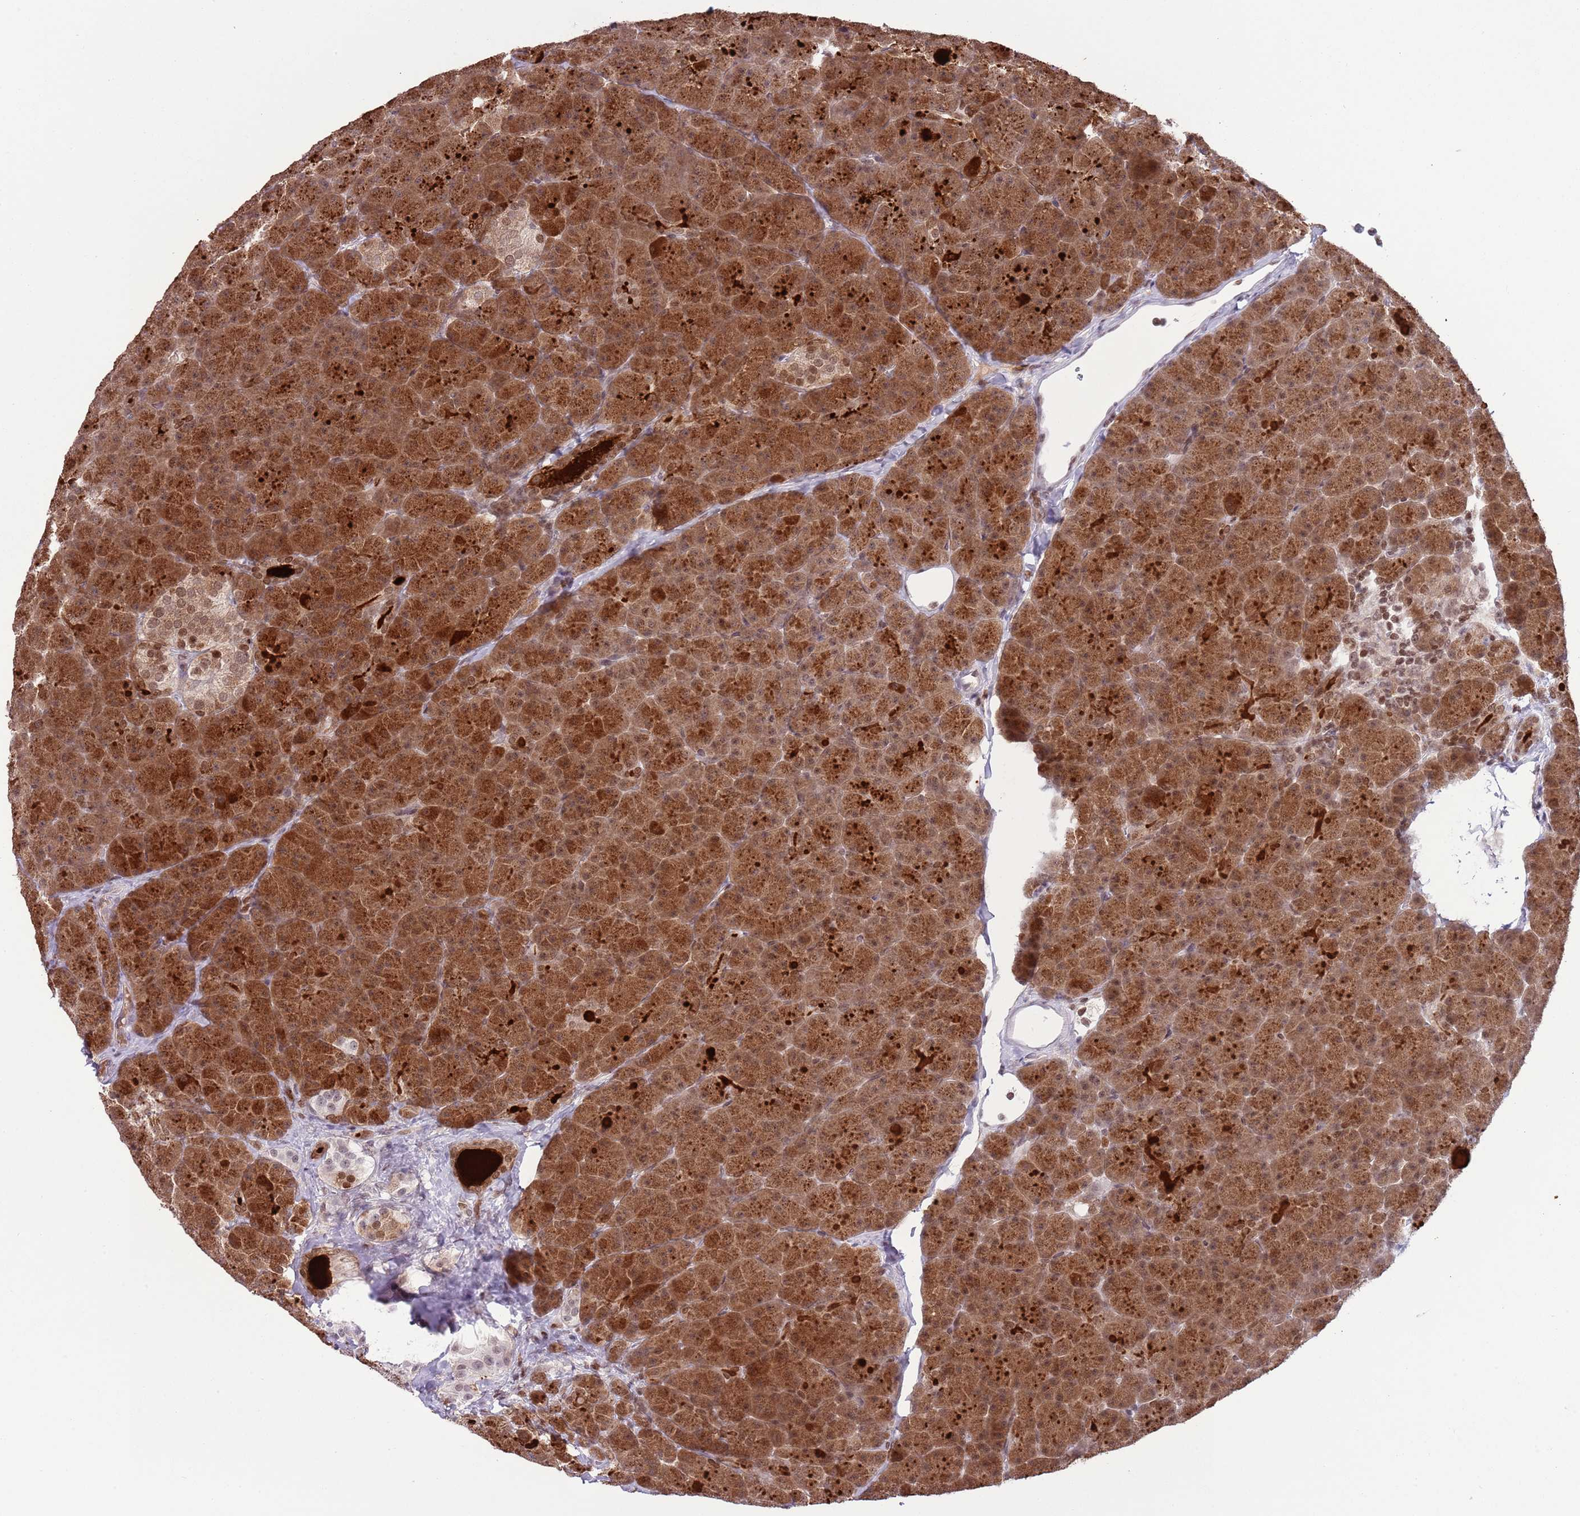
{"staining": {"intensity": "strong", "quantity": ">75%", "location": "cytoplasmic/membranous"}, "tissue": "pancreas", "cell_type": "Exocrine glandular cells", "image_type": "normal", "snomed": [{"axis": "morphology", "description": "Normal tissue, NOS"}, {"axis": "topography", "description": "Pancreas"}], "caption": "Immunohistochemical staining of benign pancreas reveals >75% levels of strong cytoplasmic/membranous protein expression in approximately >75% of exocrine glandular cells. (IHC, brightfield microscopy, high magnification).", "gene": "SELENOH", "patient": {"sex": "male", "age": 36}}